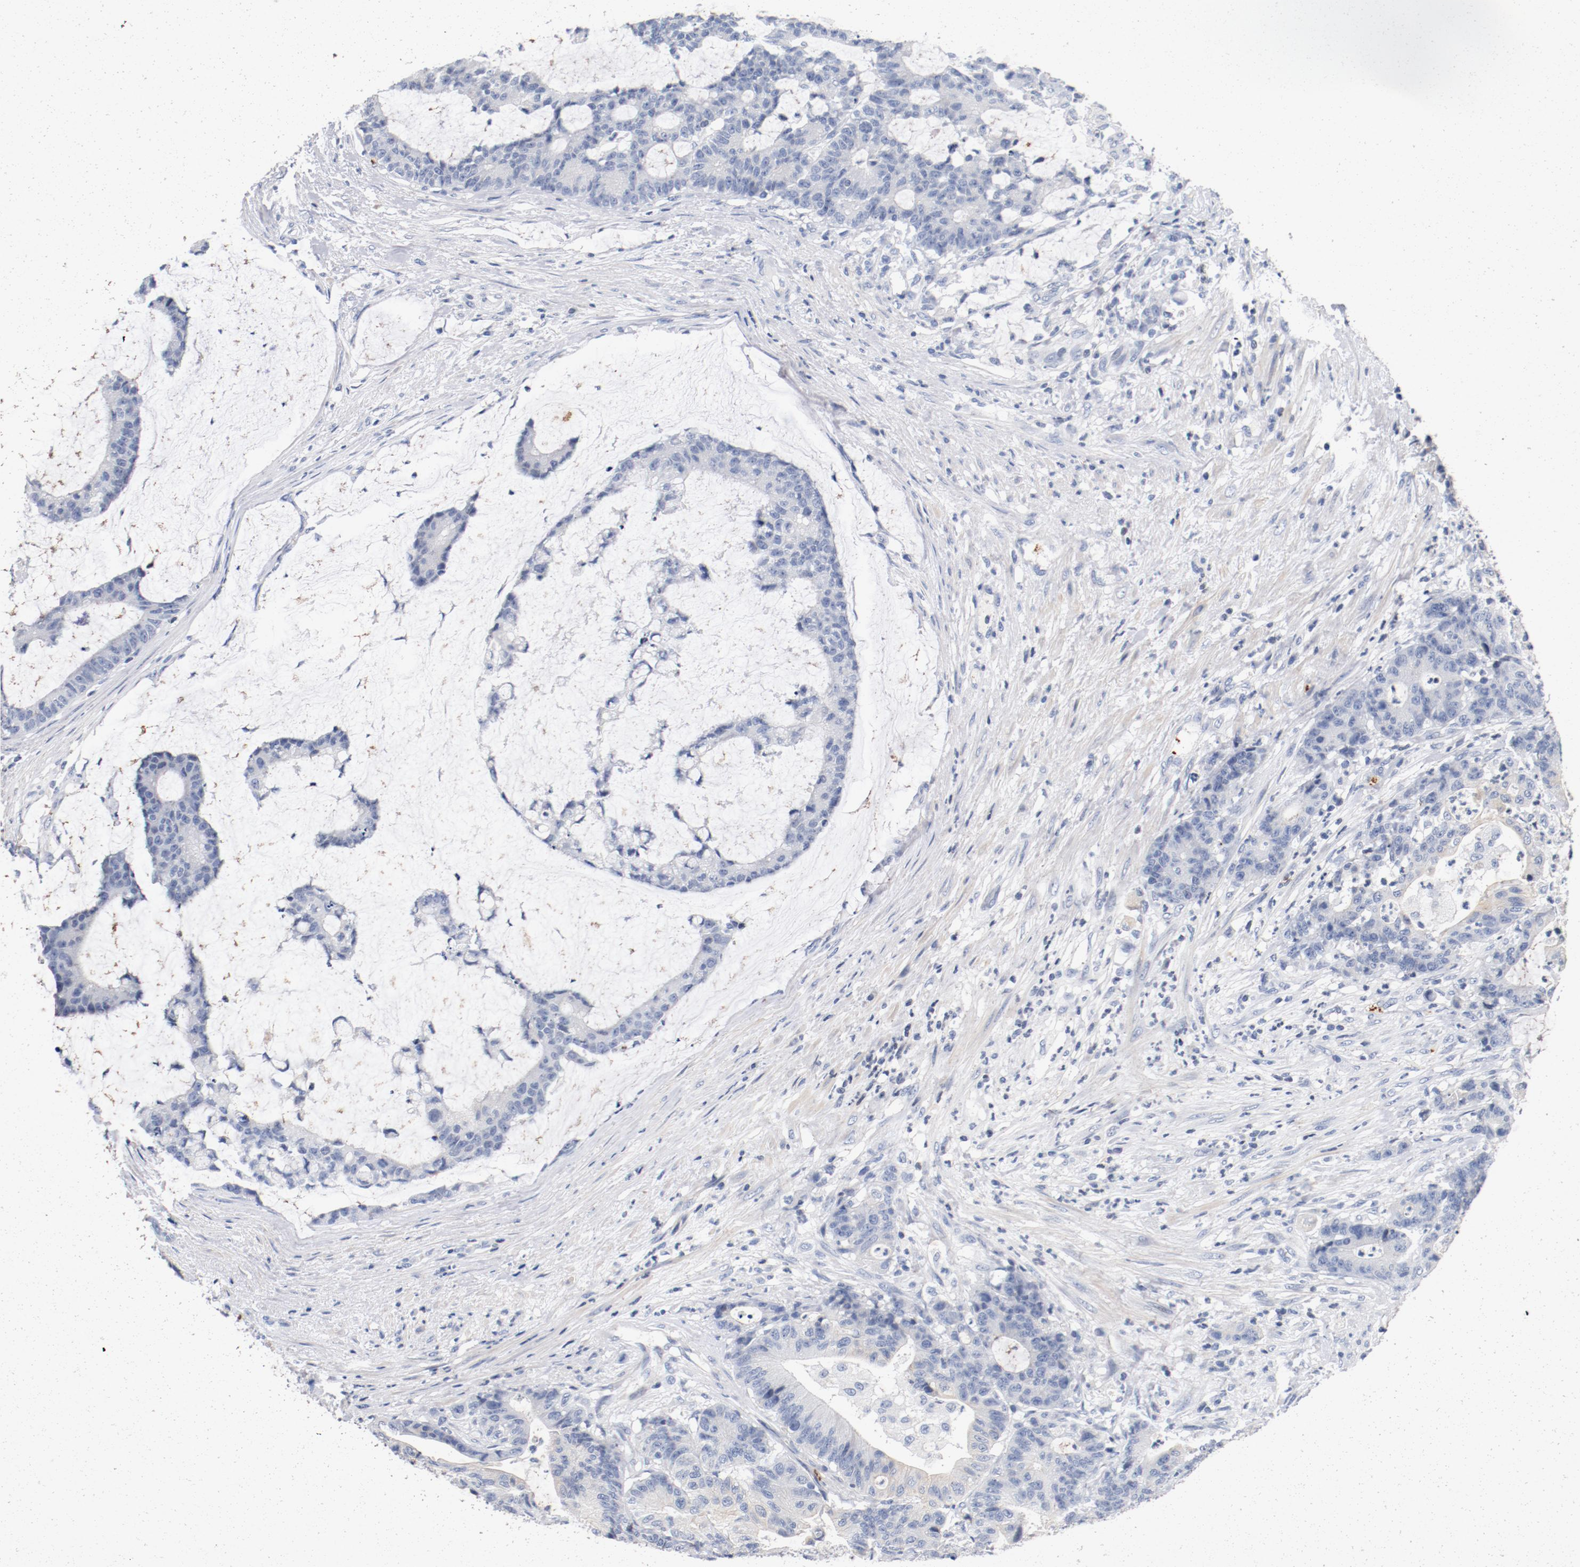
{"staining": {"intensity": "weak", "quantity": "<25%", "location": "cytoplasmic/membranous"}, "tissue": "colorectal cancer", "cell_type": "Tumor cells", "image_type": "cancer", "snomed": [{"axis": "morphology", "description": "Adenocarcinoma, NOS"}, {"axis": "topography", "description": "Colon"}], "caption": "Histopathology image shows no protein positivity in tumor cells of colorectal adenocarcinoma tissue.", "gene": "PIM1", "patient": {"sex": "female", "age": 84}}